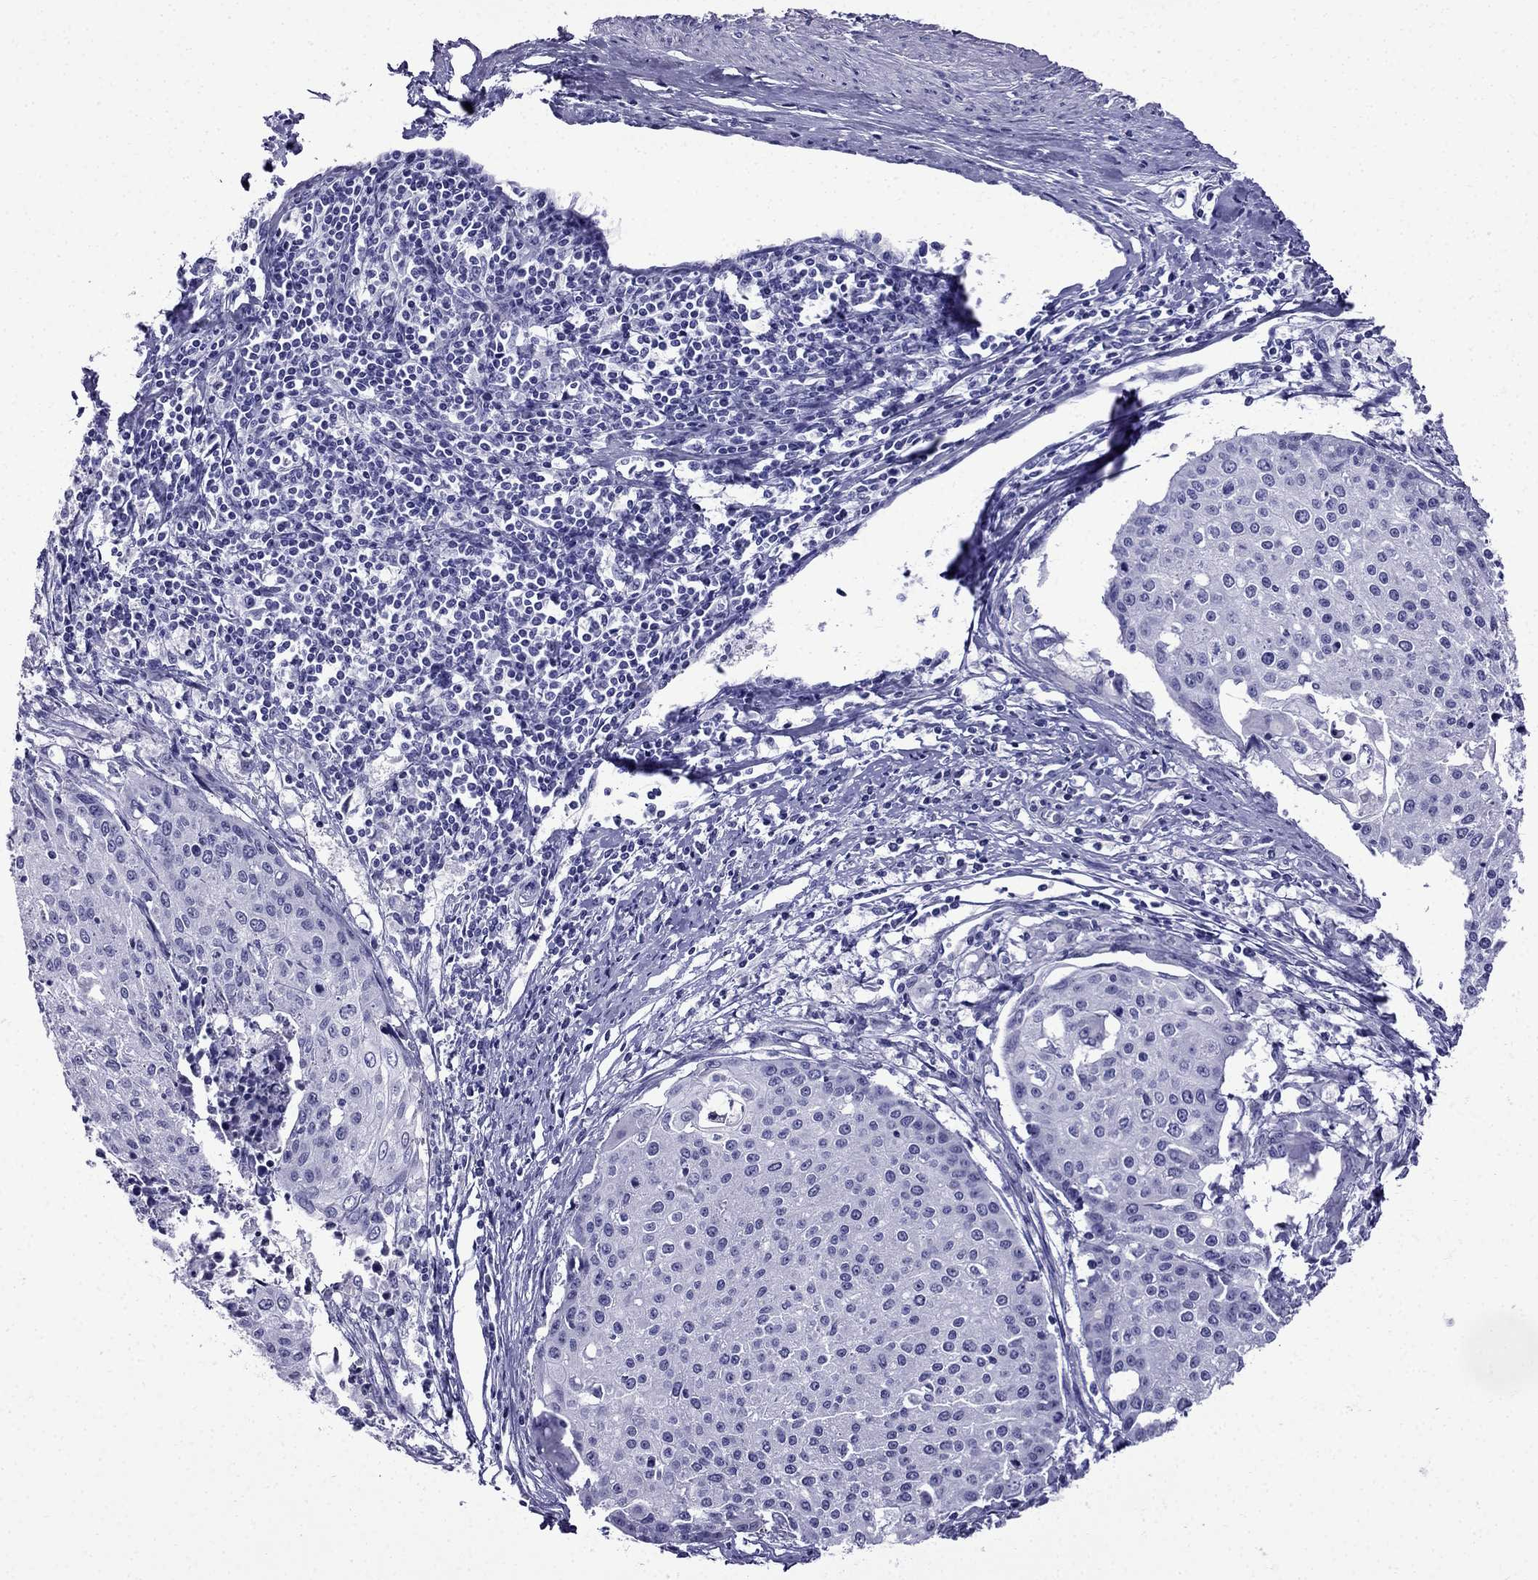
{"staining": {"intensity": "negative", "quantity": "none", "location": "none"}, "tissue": "cervical cancer", "cell_type": "Tumor cells", "image_type": "cancer", "snomed": [{"axis": "morphology", "description": "Squamous cell carcinoma, NOS"}, {"axis": "topography", "description": "Cervix"}], "caption": "A high-resolution micrograph shows immunohistochemistry (IHC) staining of cervical squamous cell carcinoma, which shows no significant staining in tumor cells.", "gene": "ERC2", "patient": {"sex": "female", "age": 38}}